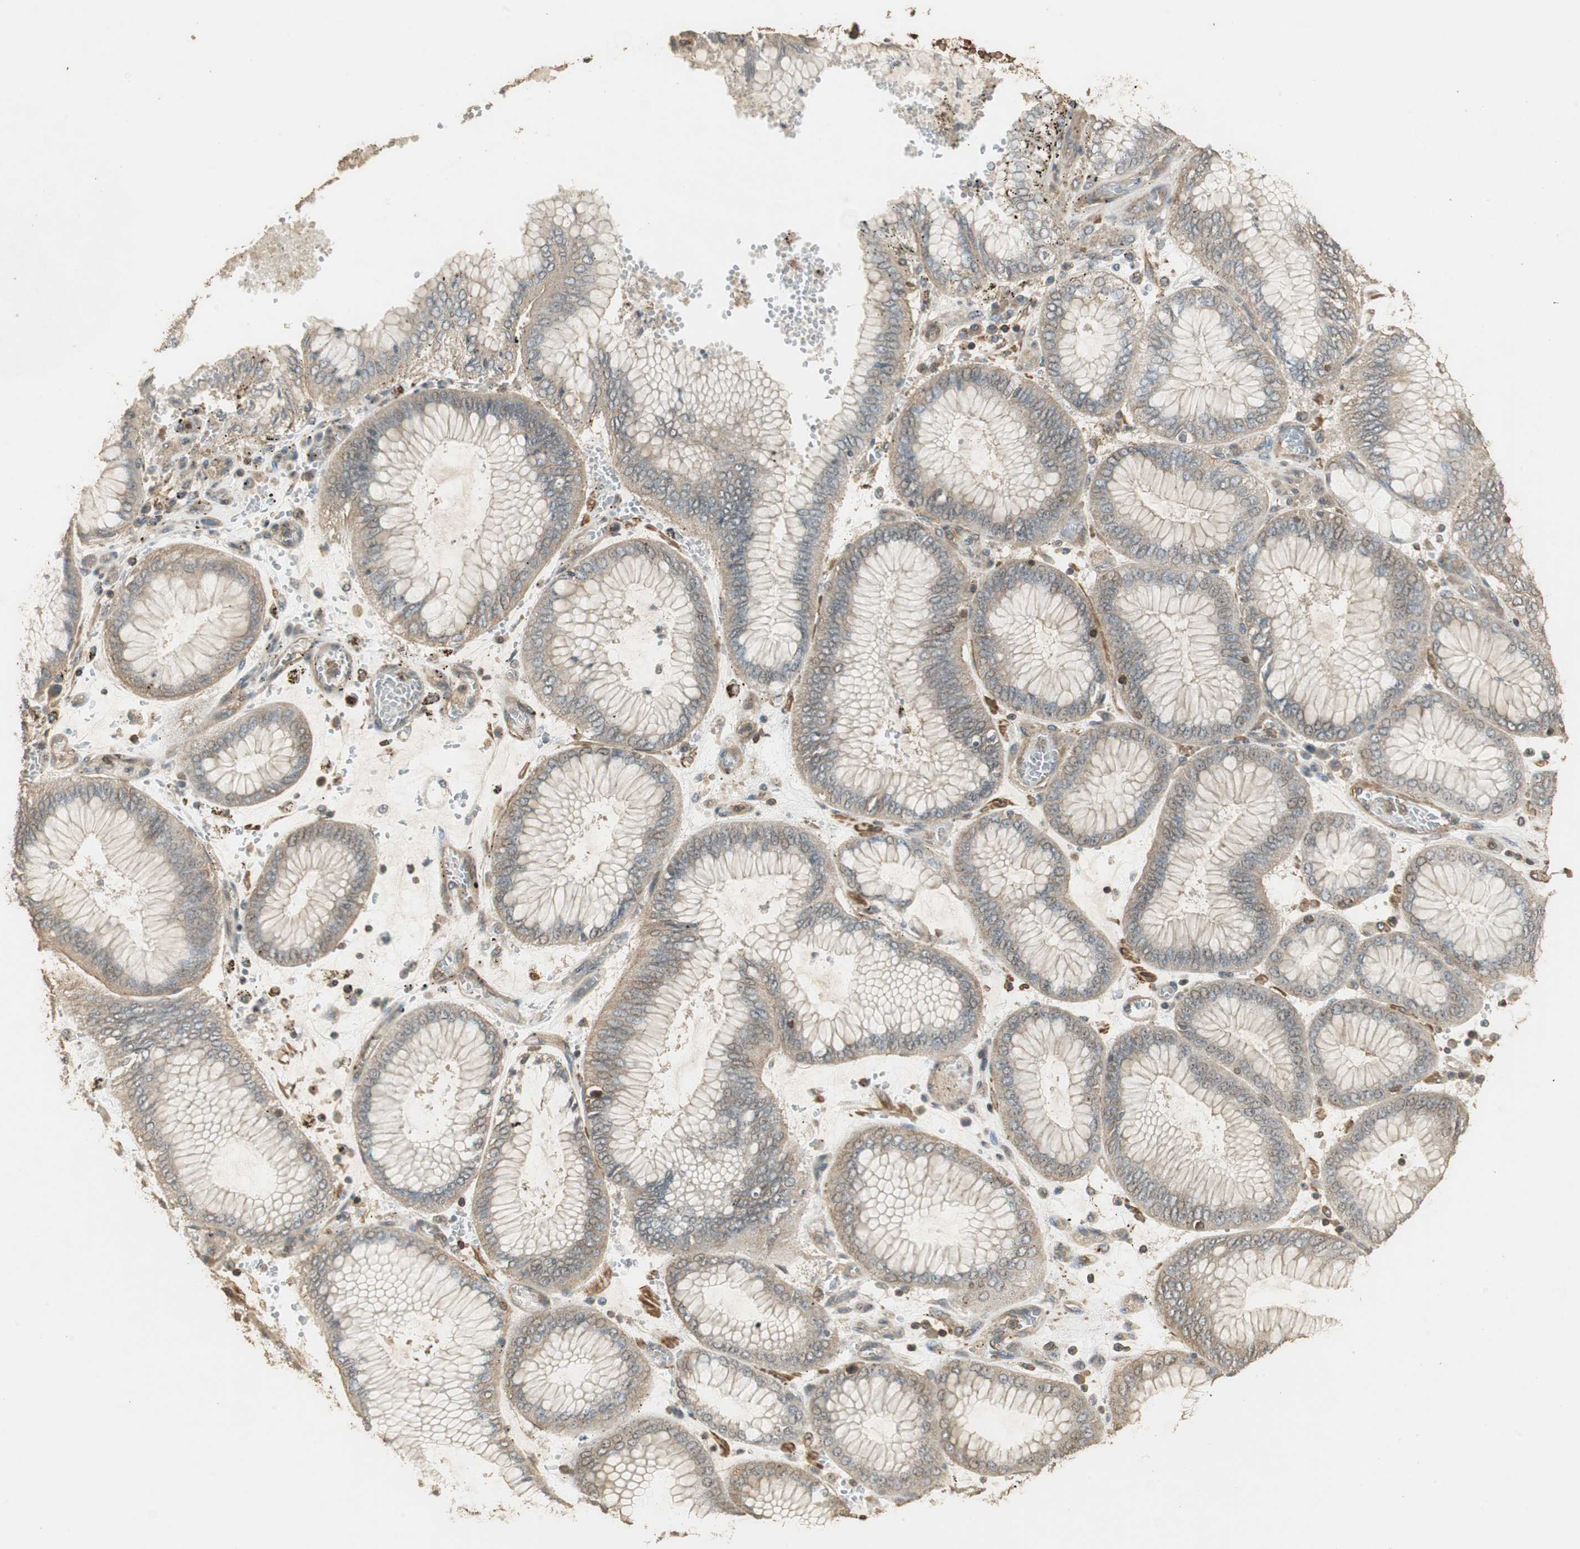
{"staining": {"intensity": "weak", "quantity": "25%-75%", "location": "cytoplasmic/membranous"}, "tissue": "stomach cancer", "cell_type": "Tumor cells", "image_type": "cancer", "snomed": [{"axis": "morphology", "description": "Normal tissue, NOS"}, {"axis": "morphology", "description": "Adenocarcinoma, NOS"}, {"axis": "topography", "description": "Stomach, upper"}, {"axis": "topography", "description": "Stomach"}], "caption": "Adenocarcinoma (stomach) tissue displays weak cytoplasmic/membranous staining in about 25%-75% of tumor cells, visualized by immunohistochemistry.", "gene": "USP2", "patient": {"sex": "male", "age": 76}}